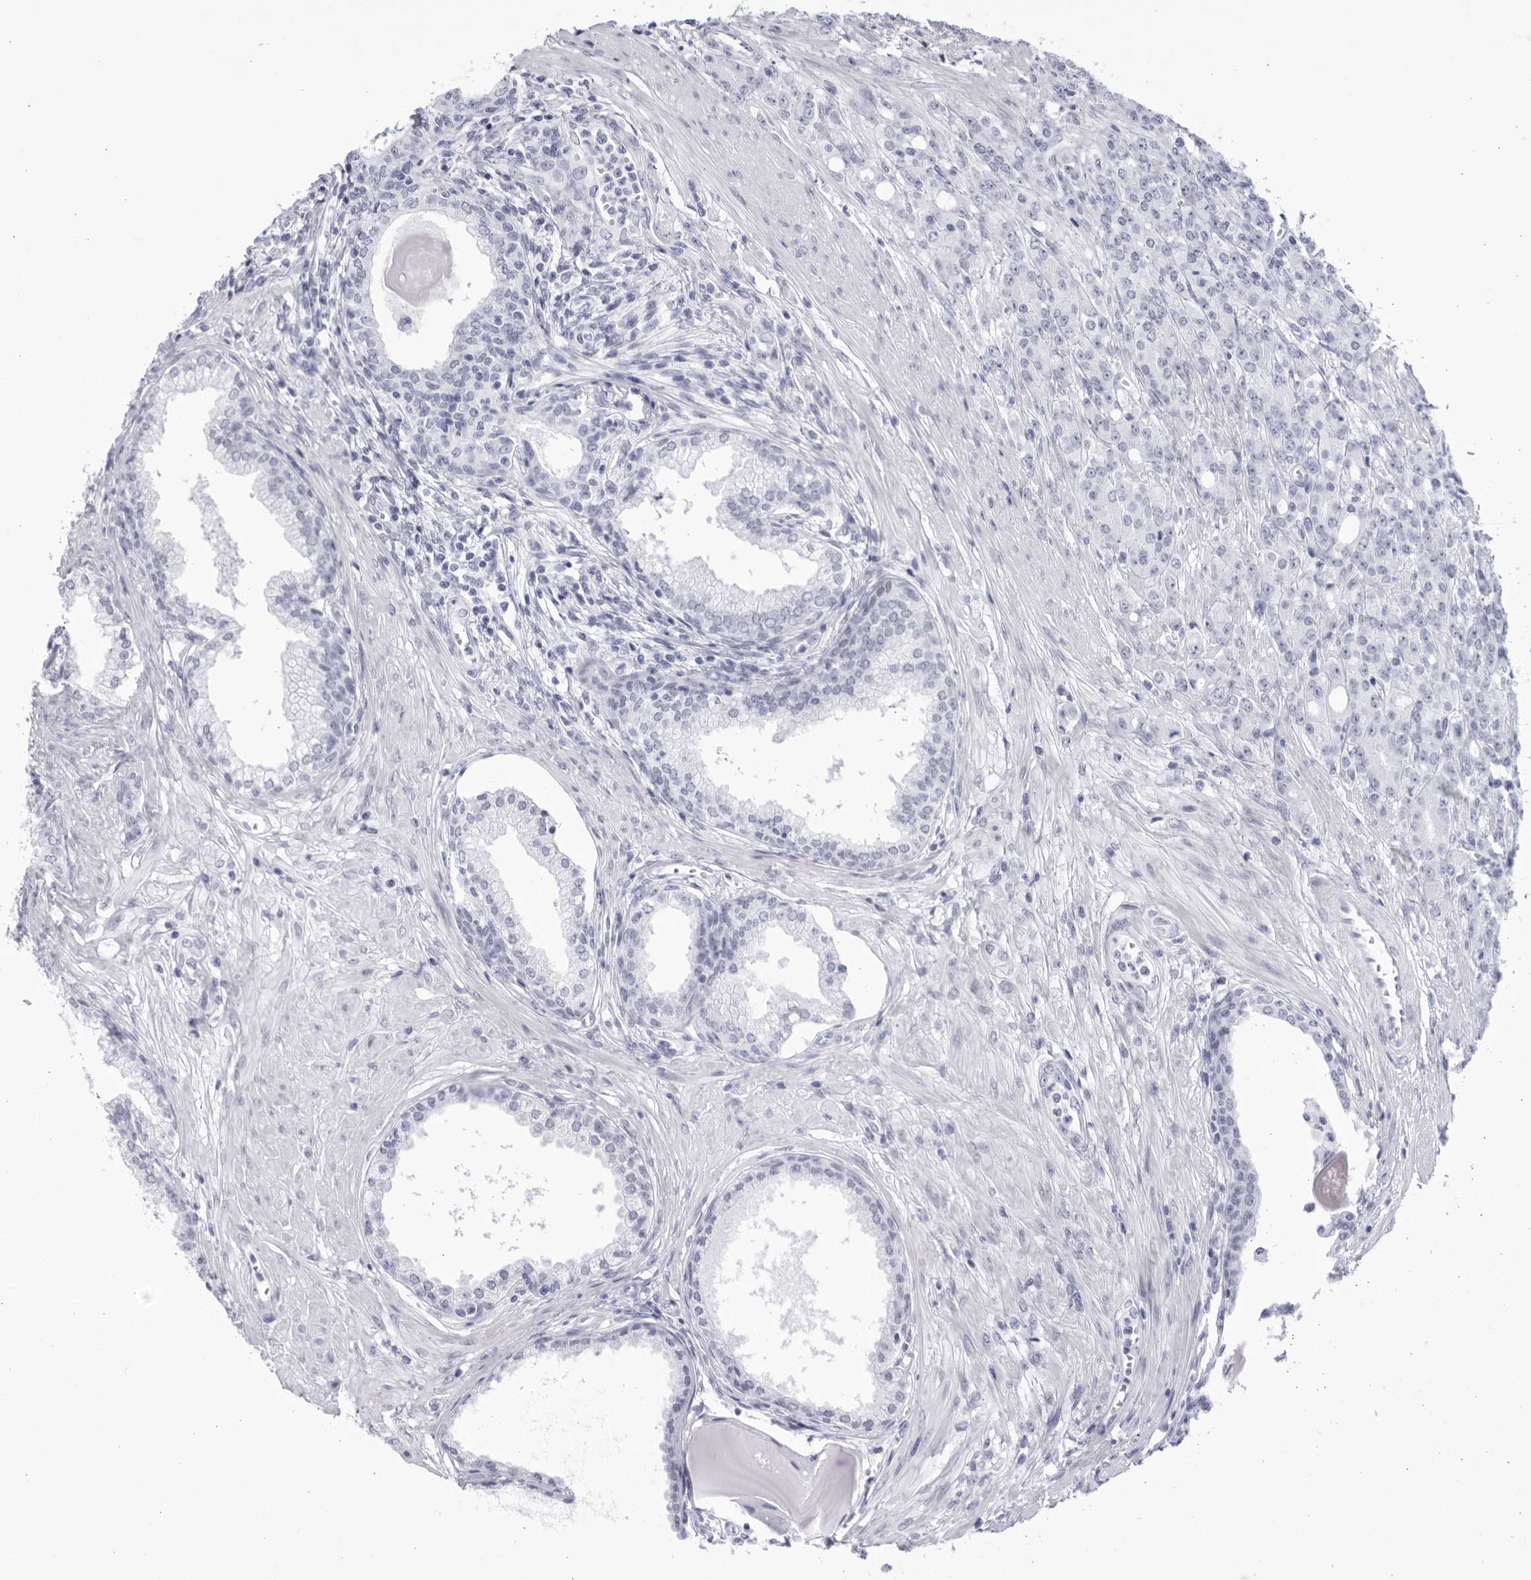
{"staining": {"intensity": "negative", "quantity": "none", "location": "none"}, "tissue": "prostate cancer", "cell_type": "Tumor cells", "image_type": "cancer", "snomed": [{"axis": "morphology", "description": "Adenocarcinoma, High grade"}, {"axis": "topography", "description": "Prostate"}], "caption": "This image is of prostate adenocarcinoma (high-grade) stained with immunohistochemistry to label a protein in brown with the nuclei are counter-stained blue. There is no expression in tumor cells.", "gene": "CCDC181", "patient": {"sex": "male", "age": 62}}